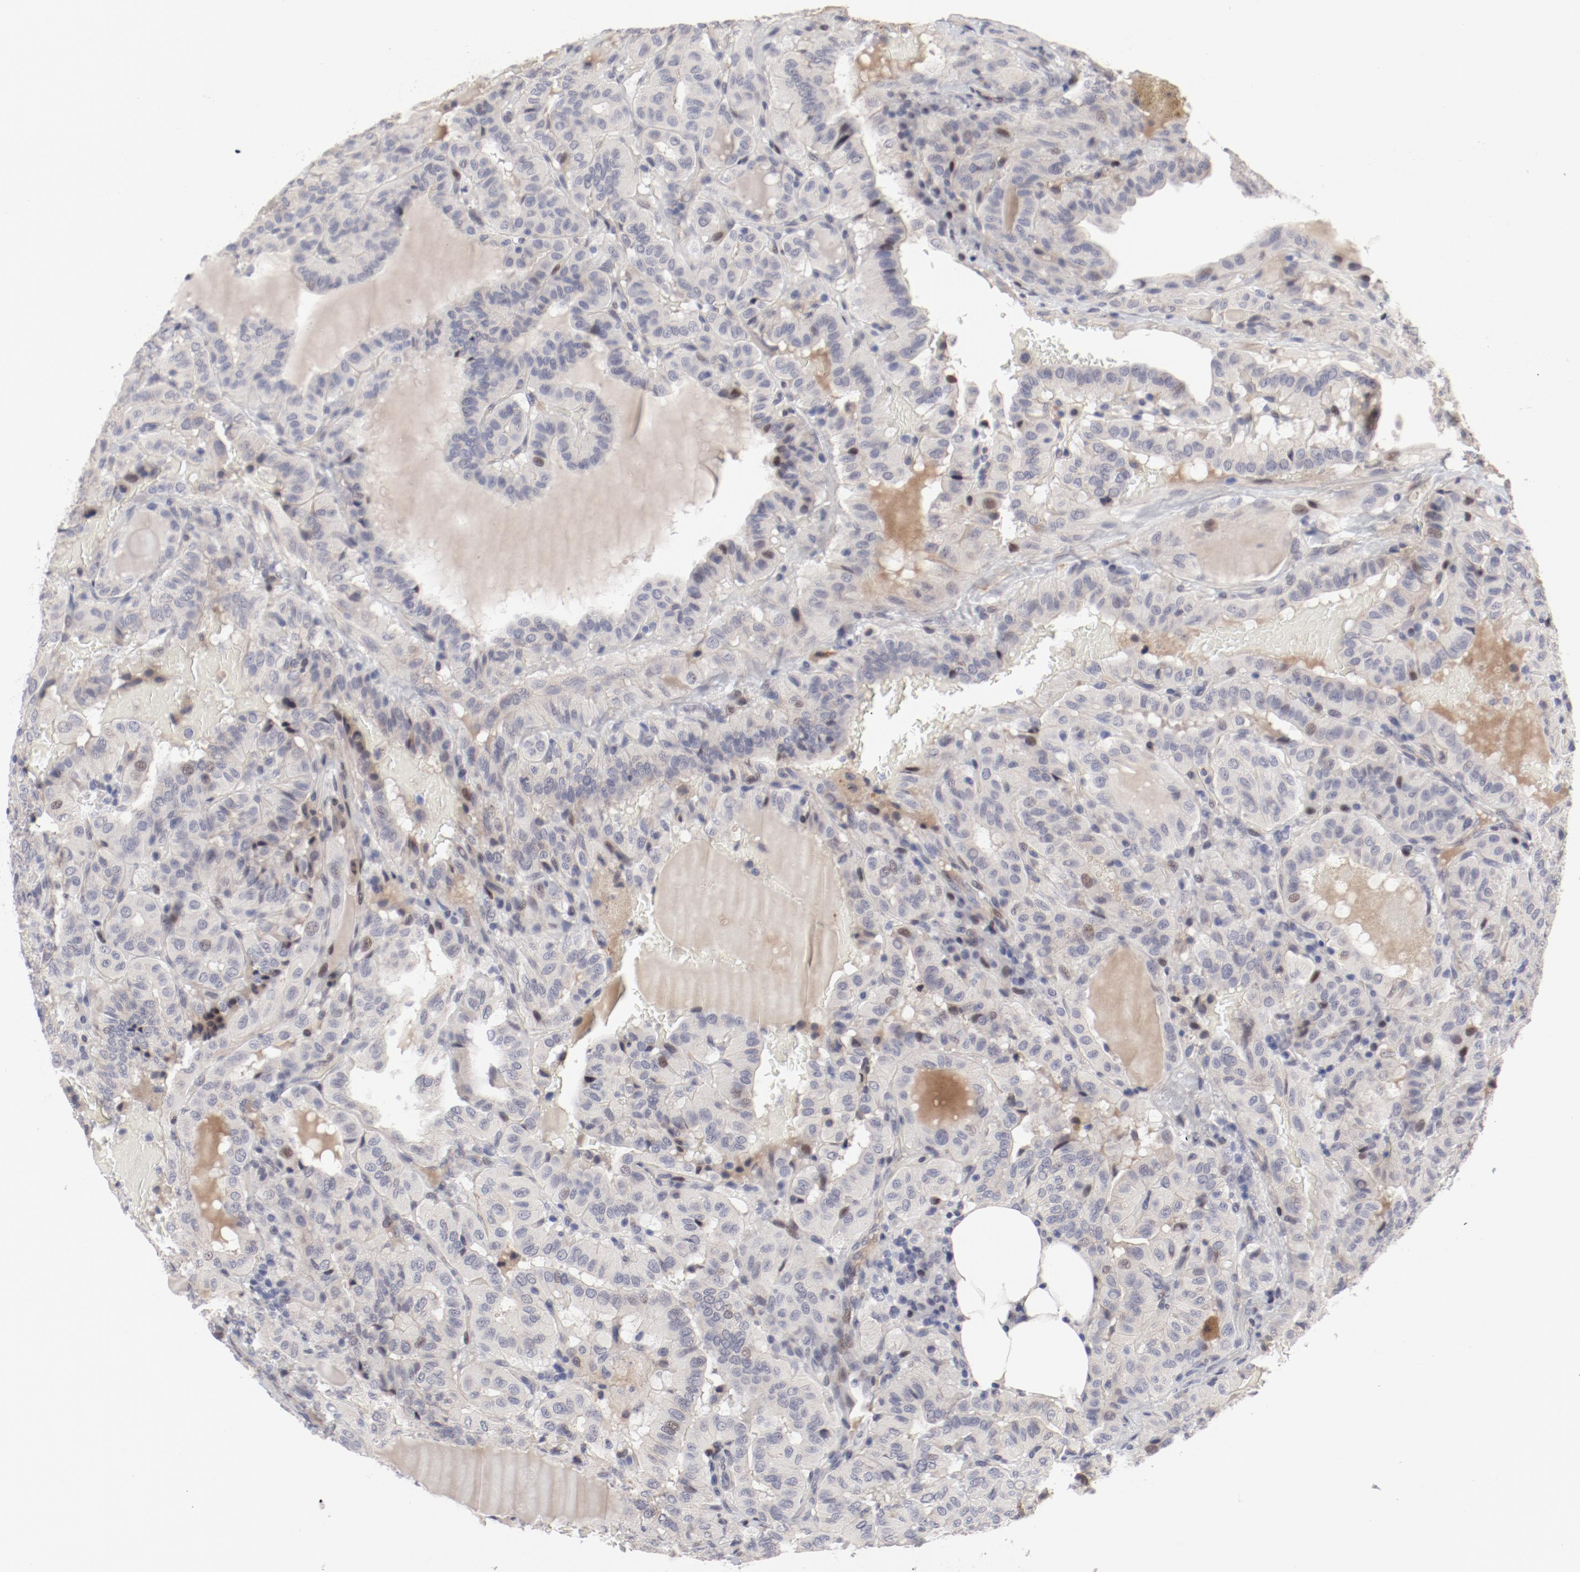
{"staining": {"intensity": "weak", "quantity": "<25%", "location": "nuclear"}, "tissue": "thyroid cancer", "cell_type": "Tumor cells", "image_type": "cancer", "snomed": [{"axis": "morphology", "description": "Papillary adenocarcinoma, NOS"}, {"axis": "topography", "description": "Thyroid gland"}], "caption": "Immunohistochemistry (IHC) image of human papillary adenocarcinoma (thyroid) stained for a protein (brown), which demonstrates no expression in tumor cells.", "gene": "FSCB", "patient": {"sex": "male", "age": 77}}